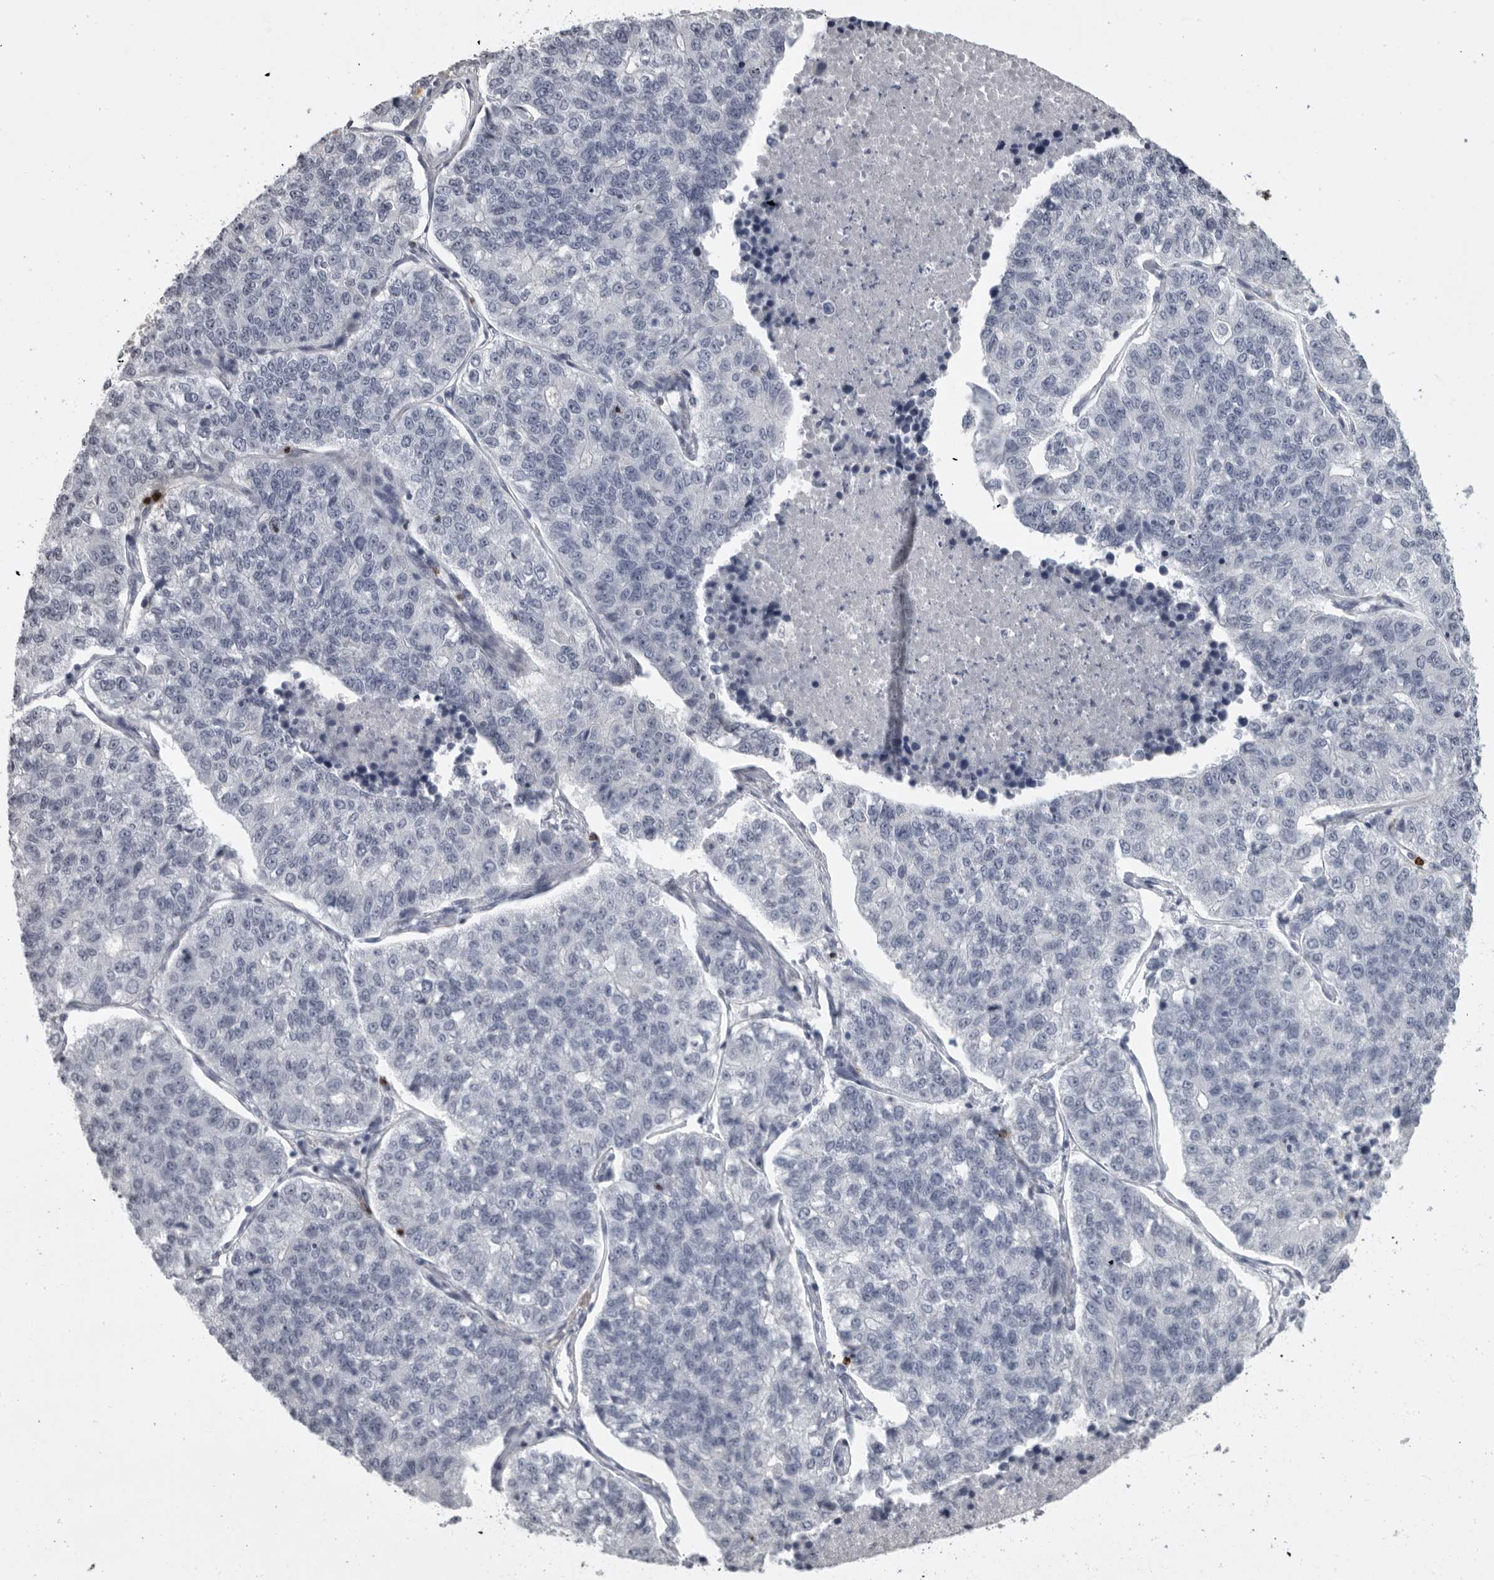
{"staining": {"intensity": "negative", "quantity": "none", "location": "none"}, "tissue": "lung cancer", "cell_type": "Tumor cells", "image_type": "cancer", "snomed": [{"axis": "morphology", "description": "Adenocarcinoma, NOS"}, {"axis": "topography", "description": "Lung"}], "caption": "This is an immunohistochemistry (IHC) photomicrograph of lung cancer (adenocarcinoma). There is no positivity in tumor cells.", "gene": "GNLY", "patient": {"sex": "male", "age": 49}}